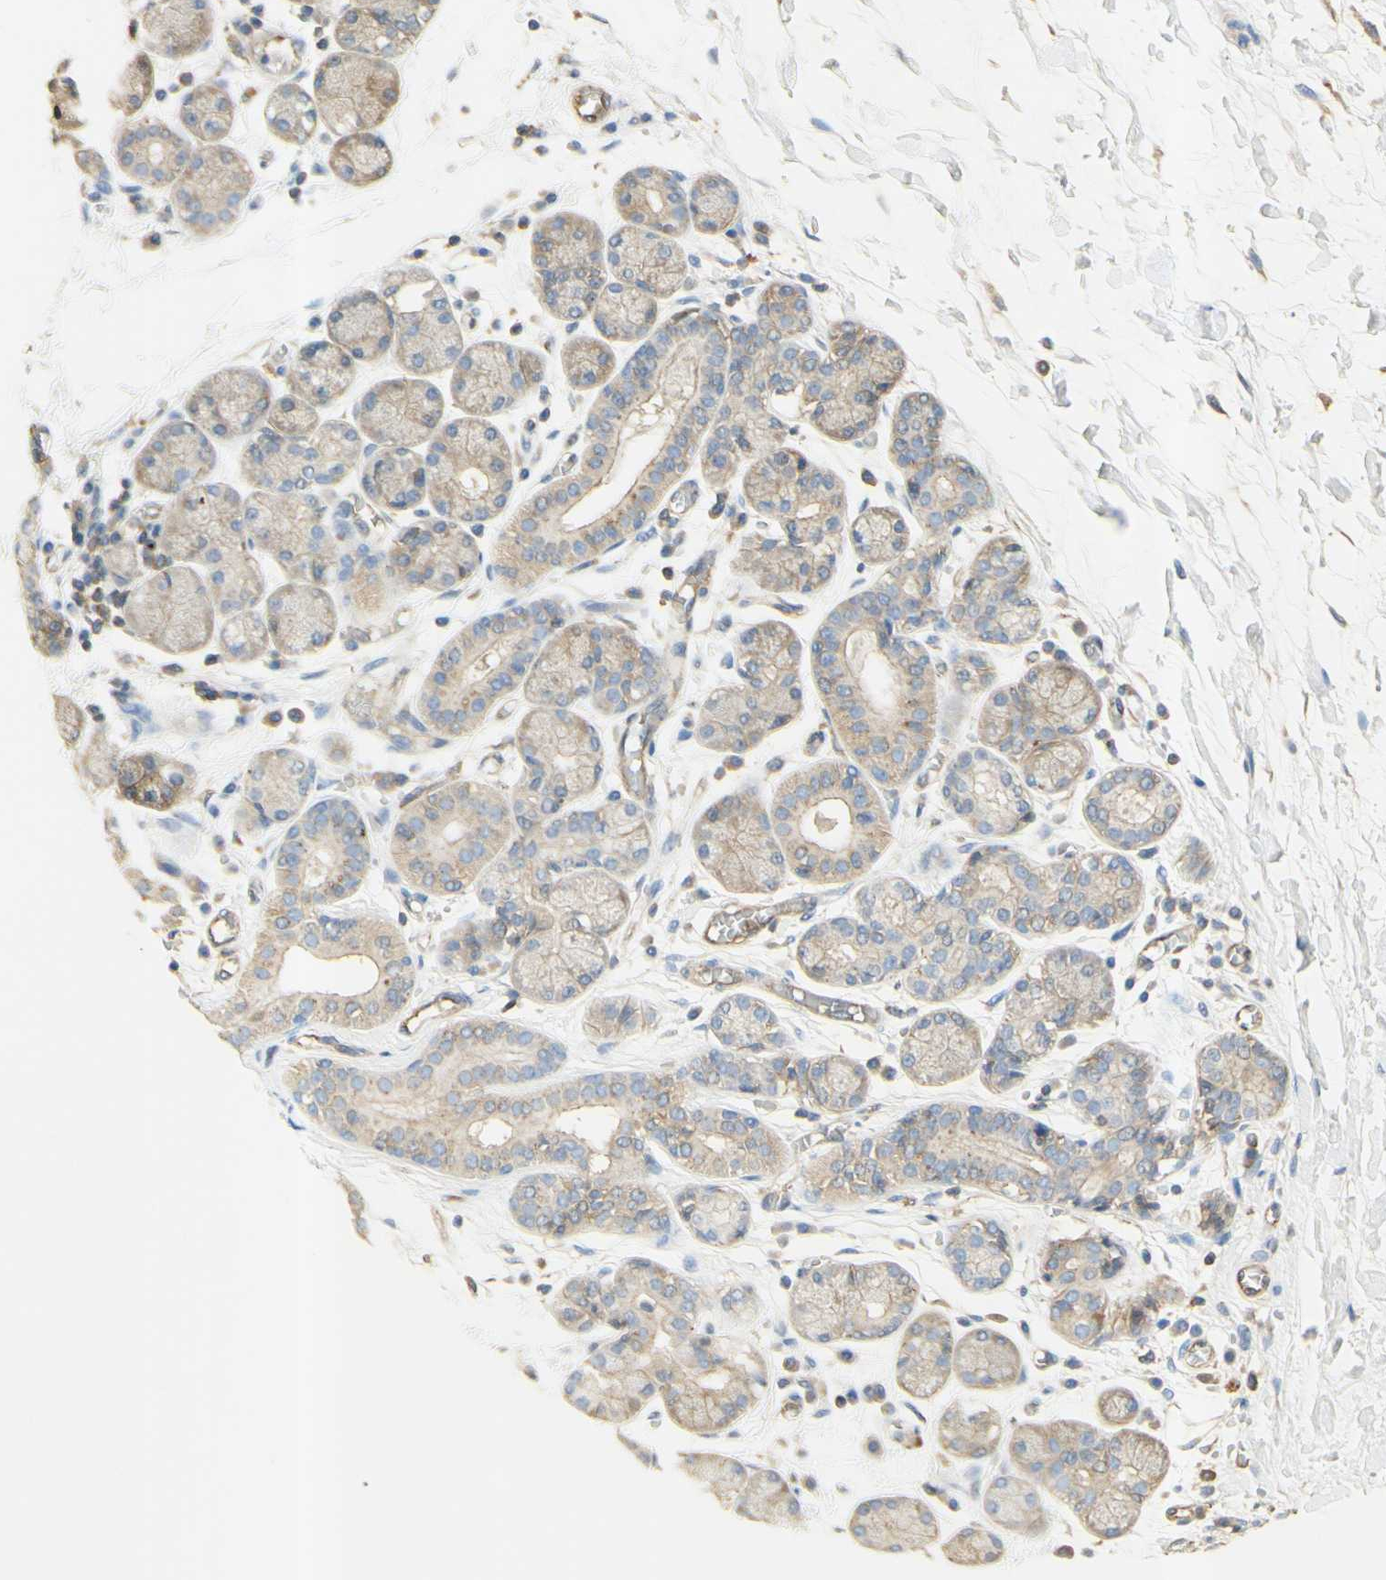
{"staining": {"intensity": "weak", "quantity": ">75%", "location": "cytoplasmic/membranous"}, "tissue": "salivary gland", "cell_type": "Glandular cells", "image_type": "normal", "snomed": [{"axis": "morphology", "description": "Normal tissue, NOS"}, {"axis": "topography", "description": "Salivary gland"}], "caption": "Weak cytoplasmic/membranous protein expression is present in about >75% of glandular cells in salivary gland.", "gene": "IKBKG", "patient": {"sex": "female", "age": 24}}